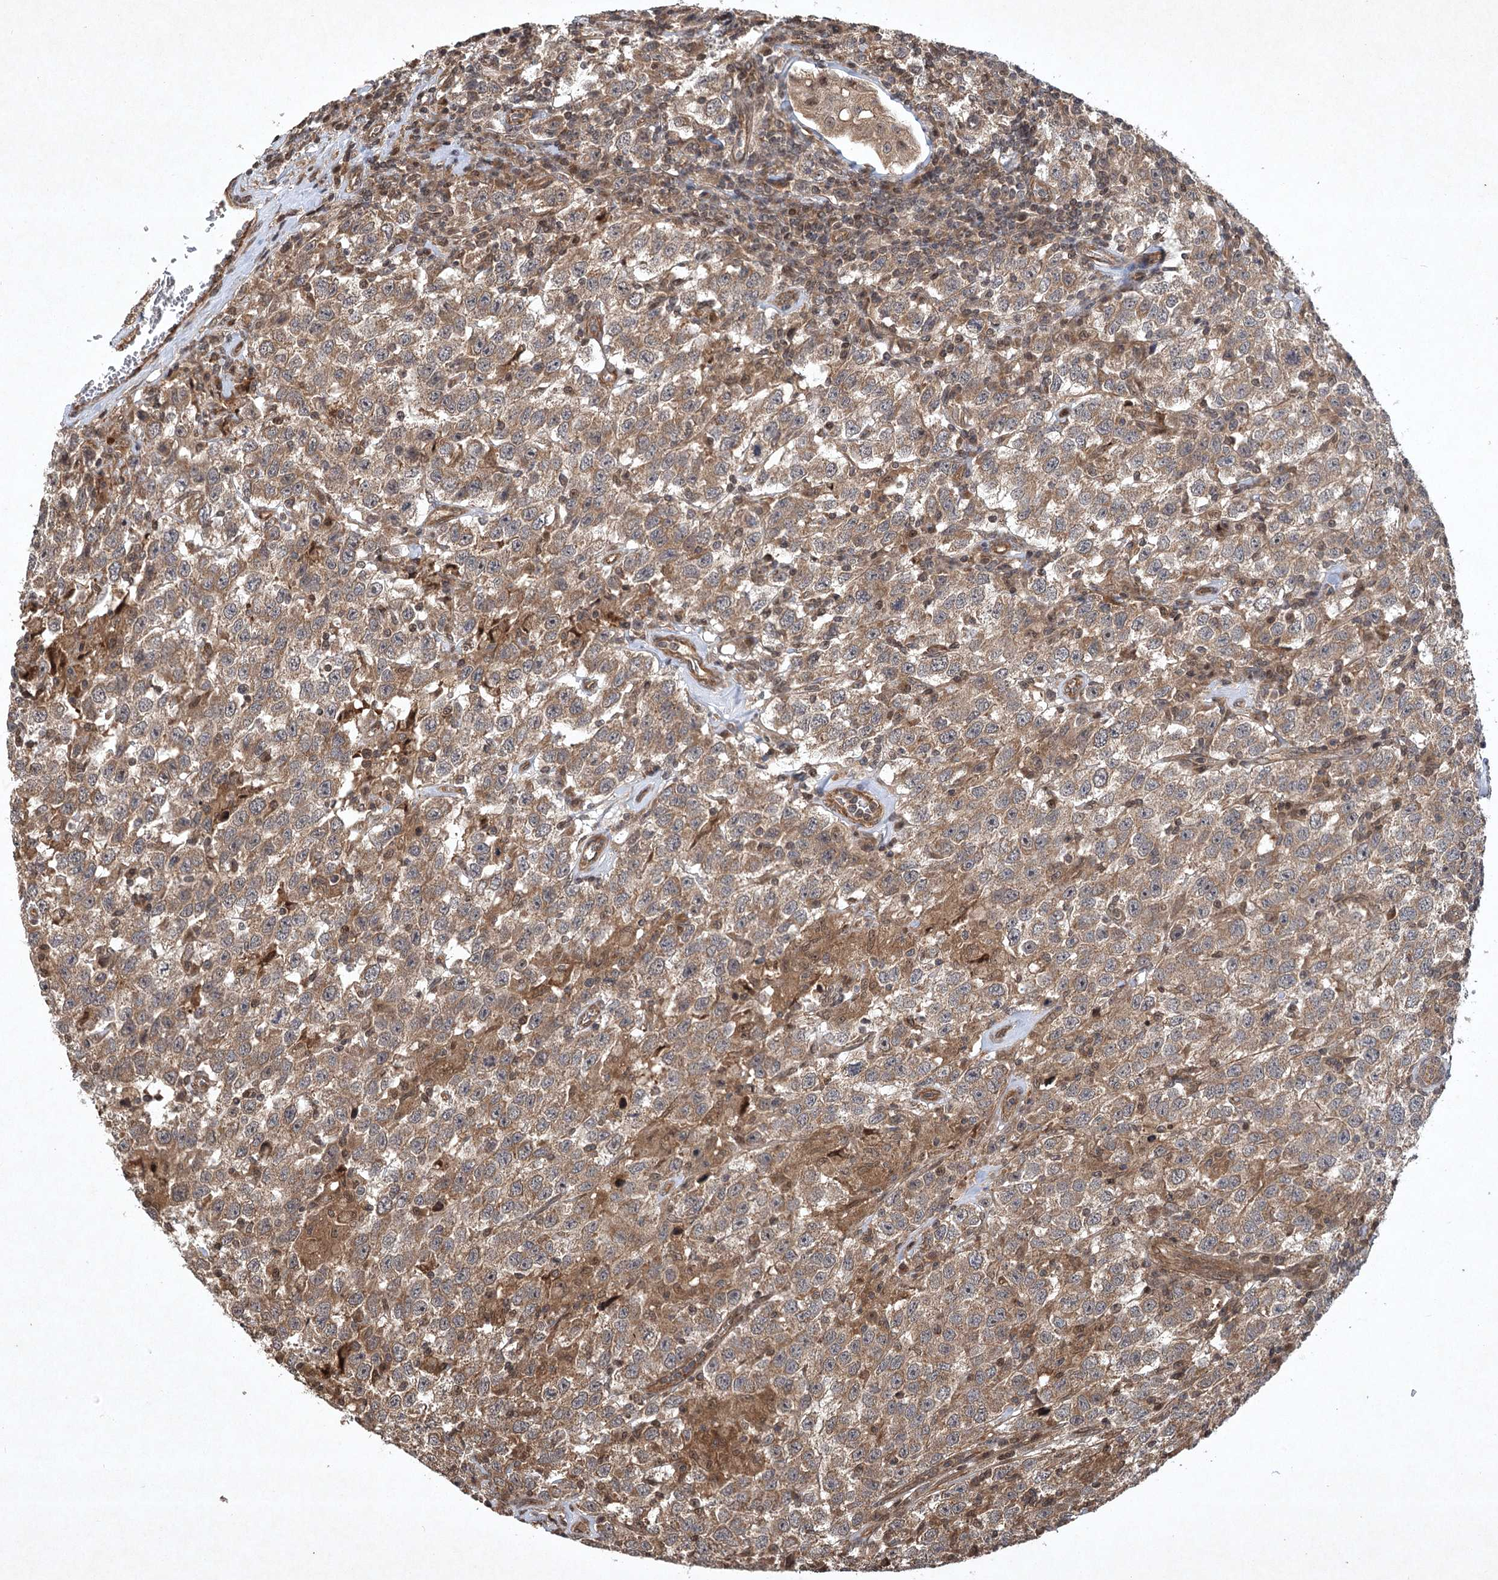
{"staining": {"intensity": "moderate", "quantity": ">75%", "location": "cytoplasmic/membranous"}, "tissue": "testis cancer", "cell_type": "Tumor cells", "image_type": "cancer", "snomed": [{"axis": "morphology", "description": "Seminoma, NOS"}, {"axis": "topography", "description": "Testis"}], "caption": "High-power microscopy captured an IHC photomicrograph of testis seminoma, revealing moderate cytoplasmic/membranous expression in about >75% of tumor cells. (Stains: DAB in brown, nuclei in blue, Microscopy: brightfield microscopy at high magnification).", "gene": "INSIG2", "patient": {"sex": "male", "age": 41}}